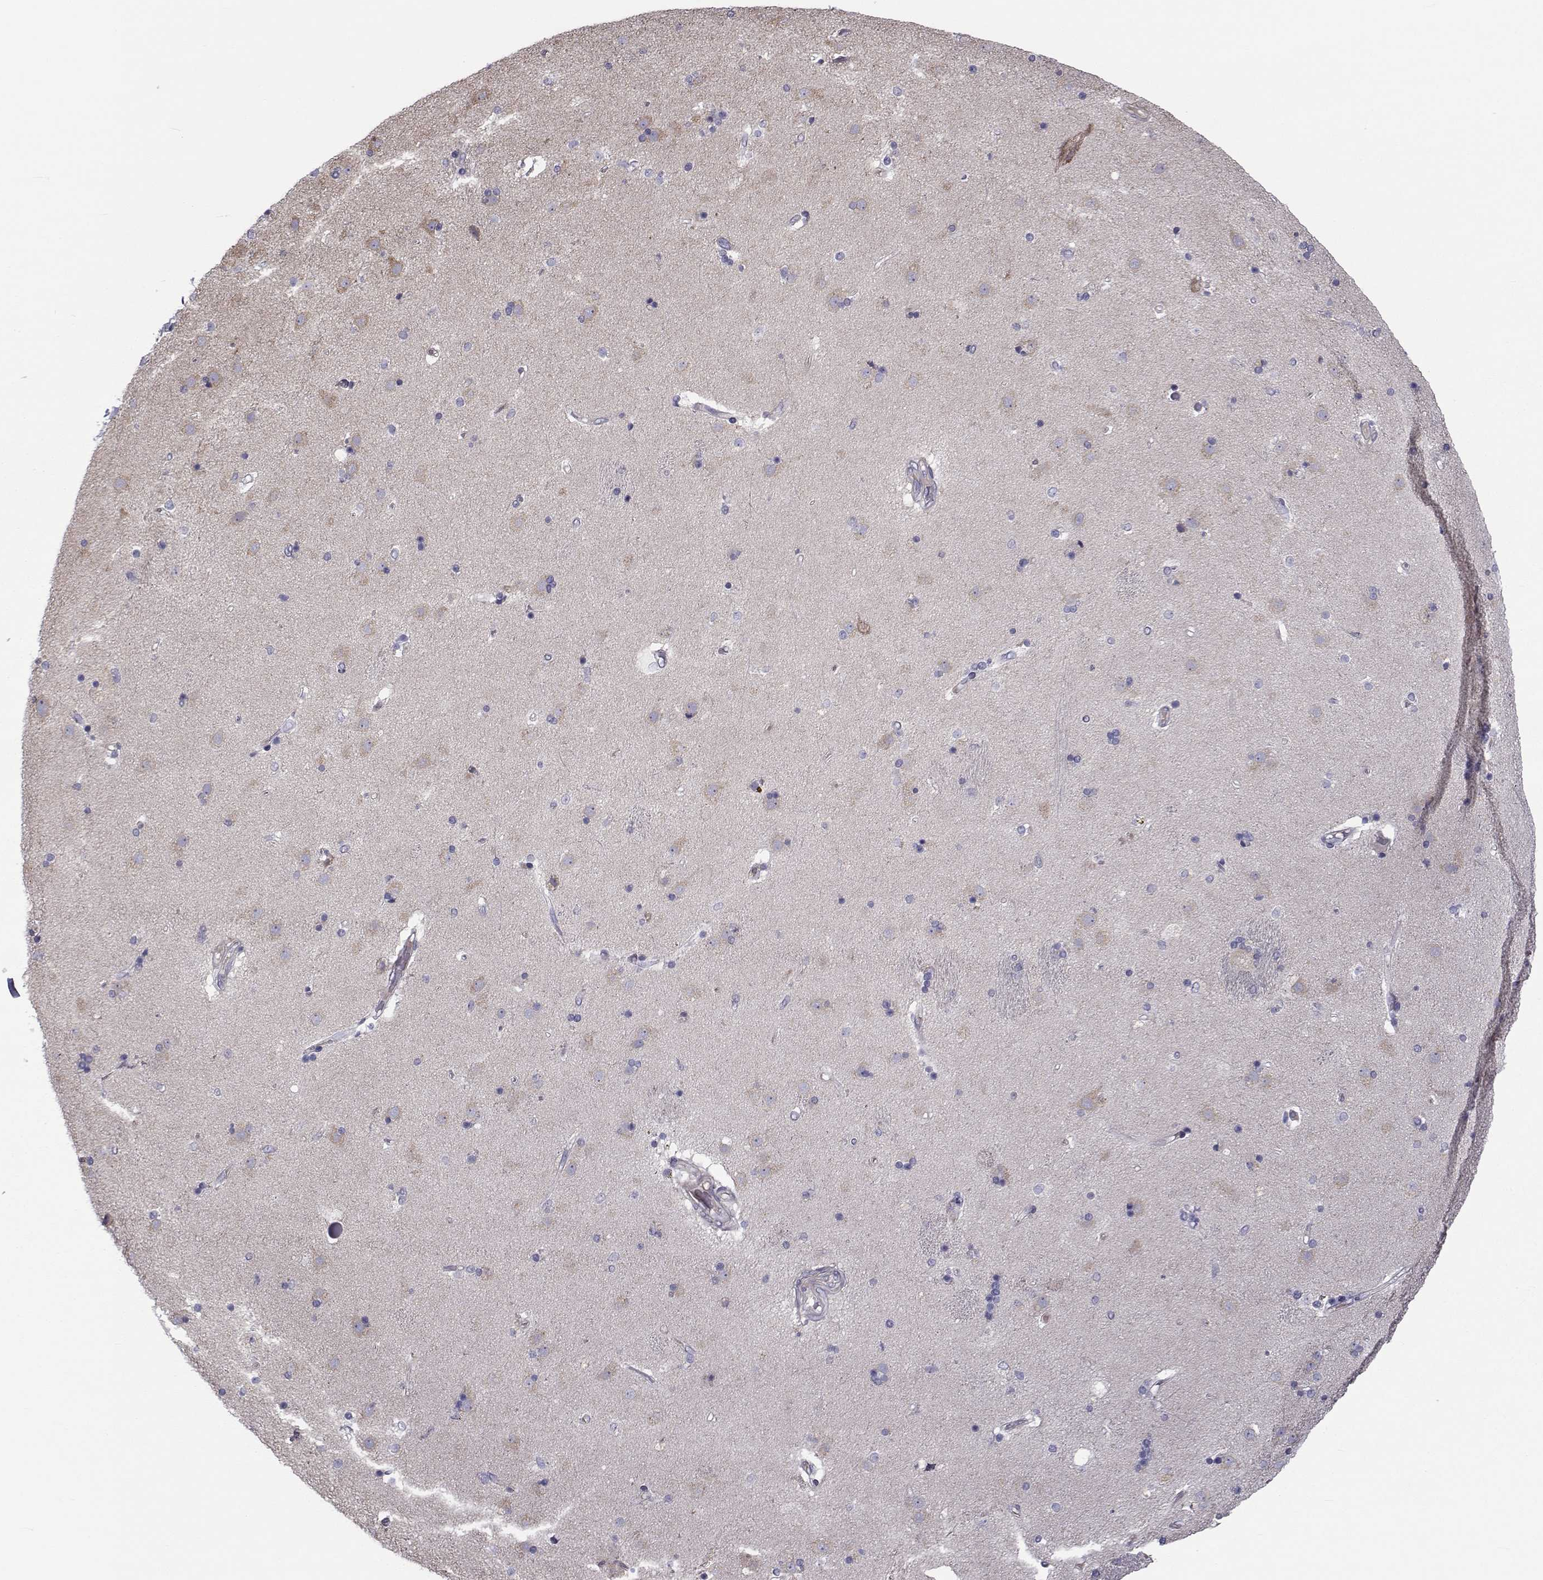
{"staining": {"intensity": "negative", "quantity": "none", "location": "none"}, "tissue": "caudate", "cell_type": "Glial cells", "image_type": "normal", "snomed": [{"axis": "morphology", "description": "Normal tissue, NOS"}, {"axis": "topography", "description": "Lateral ventricle wall"}], "caption": "IHC photomicrograph of normal caudate: caudate stained with DAB displays no significant protein staining in glial cells.", "gene": "LRRC27", "patient": {"sex": "male", "age": 54}}